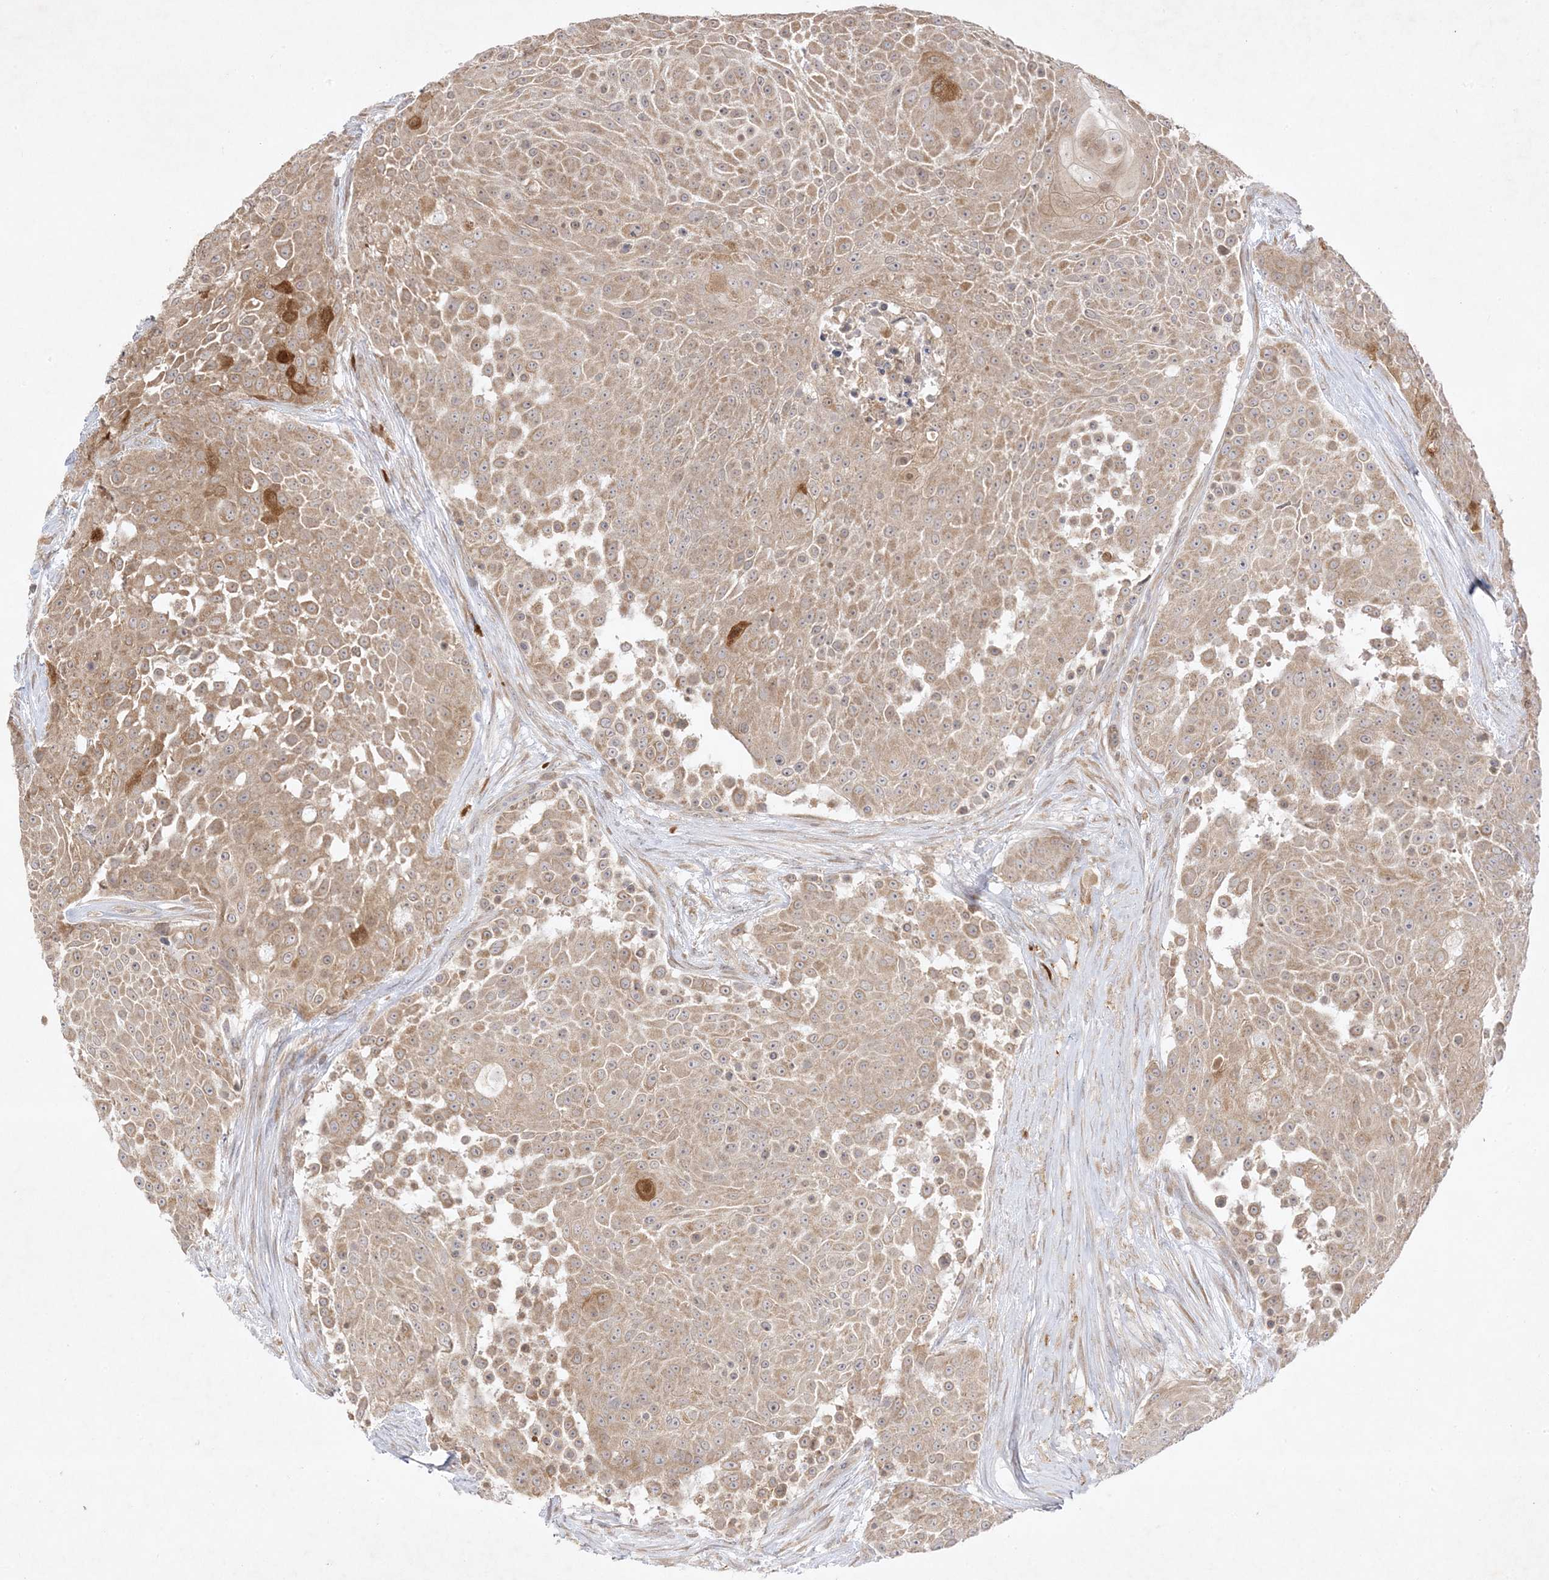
{"staining": {"intensity": "moderate", "quantity": ">75%", "location": "cytoplasmic/membranous"}, "tissue": "urothelial cancer", "cell_type": "Tumor cells", "image_type": "cancer", "snomed": [{"axis": "morphology", "description": "Urothelial carcinoma, High grade"}, {"axis": "topography", "description": "Urinary bladder"}], "caption": "A histopathology image of human urothelial cancer stained for a protein reveals moderate cytoplasmic/membranous brown staining in tumor cells.", "gene": "C2CD2", "patient": {"sex": "female", "age": 63}}